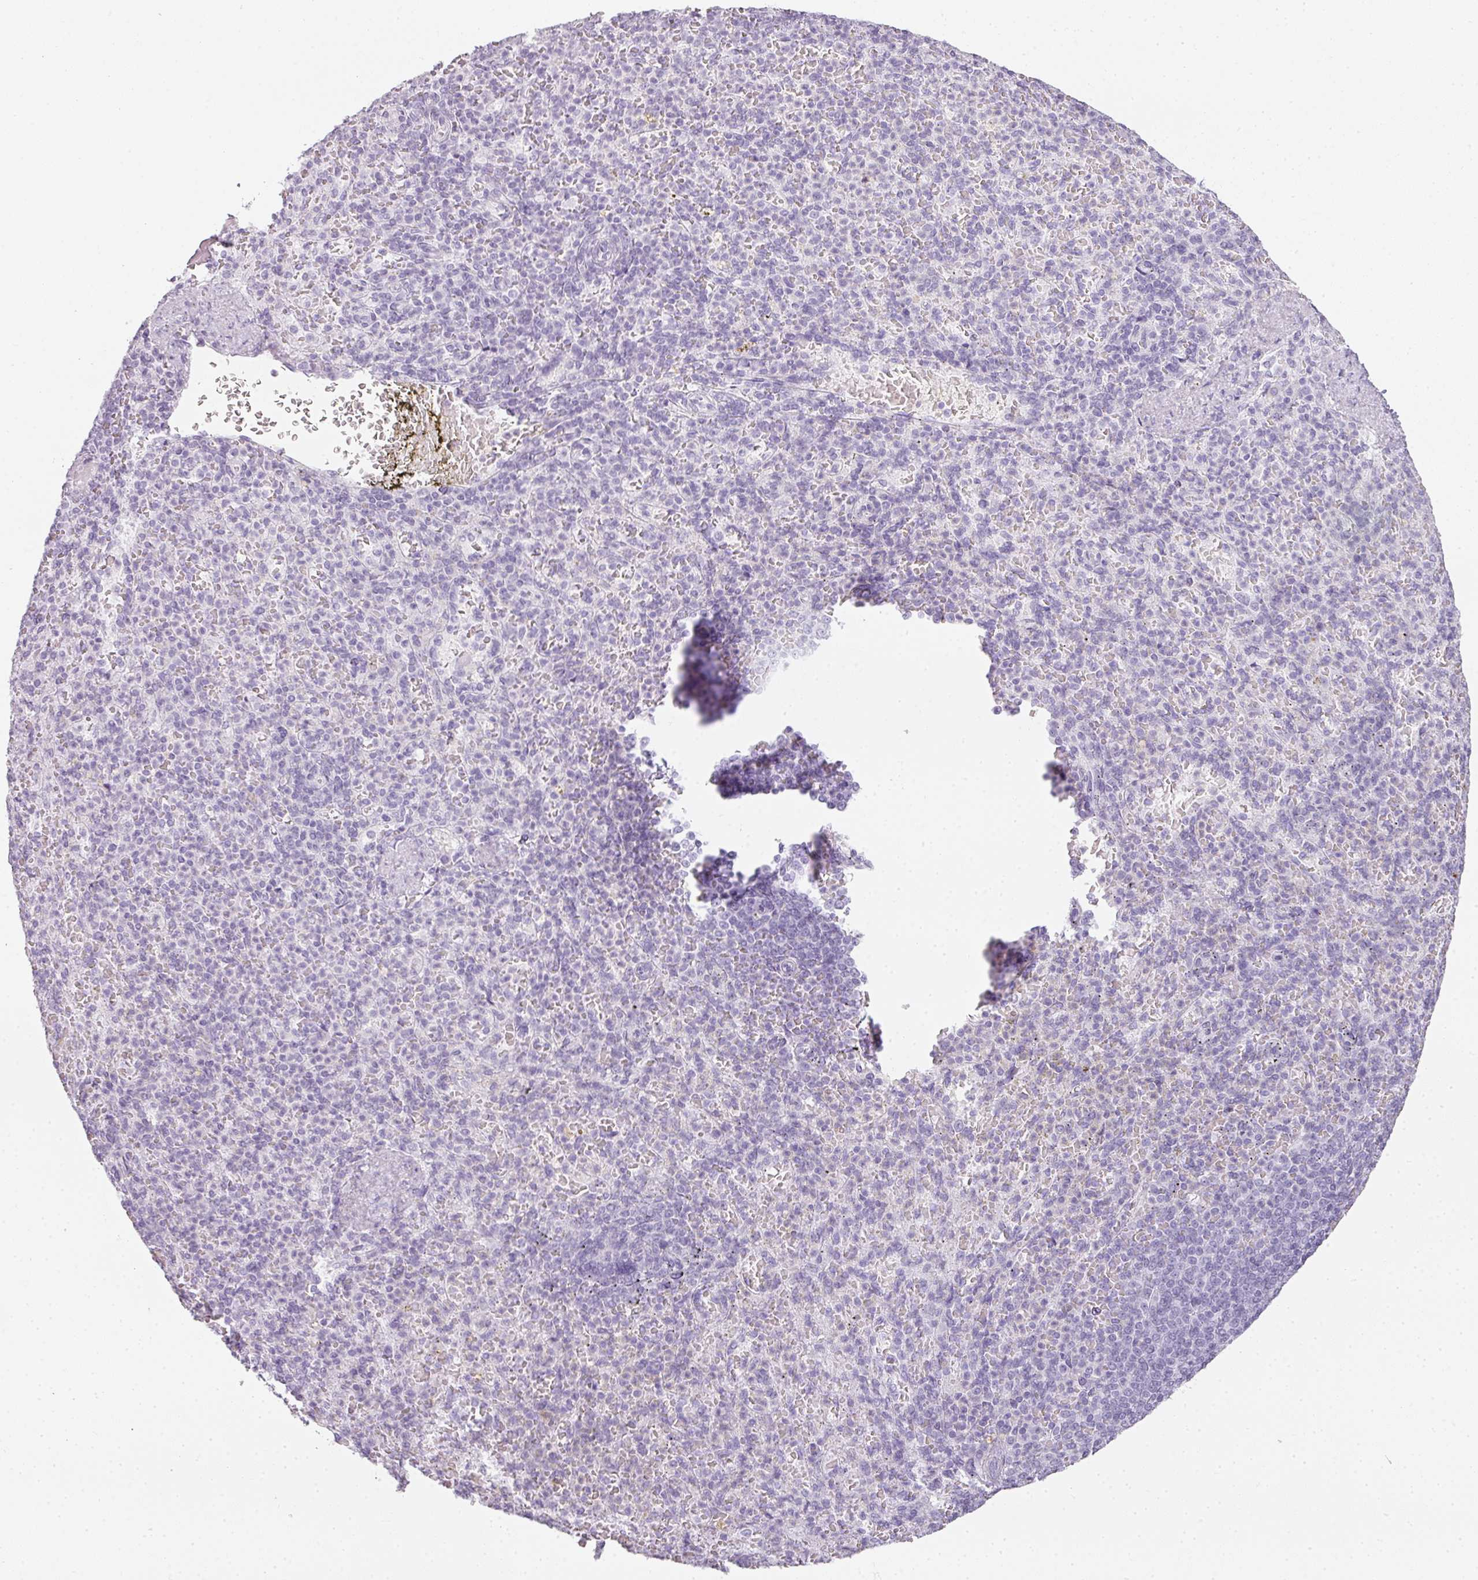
{"staining": {"intensity": "negative", "quantity": "none", "location": "none"}, "tissue": "spleen", "cell_type": "Cells in red pulp", "image_type": "normal", "snomed": [{"axis": "morphology", "description": "Normal tissue, NOS"}, {"axis": "topography", "description": "Spleen"}], "caption": "An IHC image of benign spleen is shown. There is no staining in cells in red pulp of spleen. (Brightfield microscopy of DAB (3,3'-diaminobenzidine) immunohistochemistry (IHC) at high magnification).", "gene": "RBMY1A1", "patient": {"sex": "female", "age": 74}}